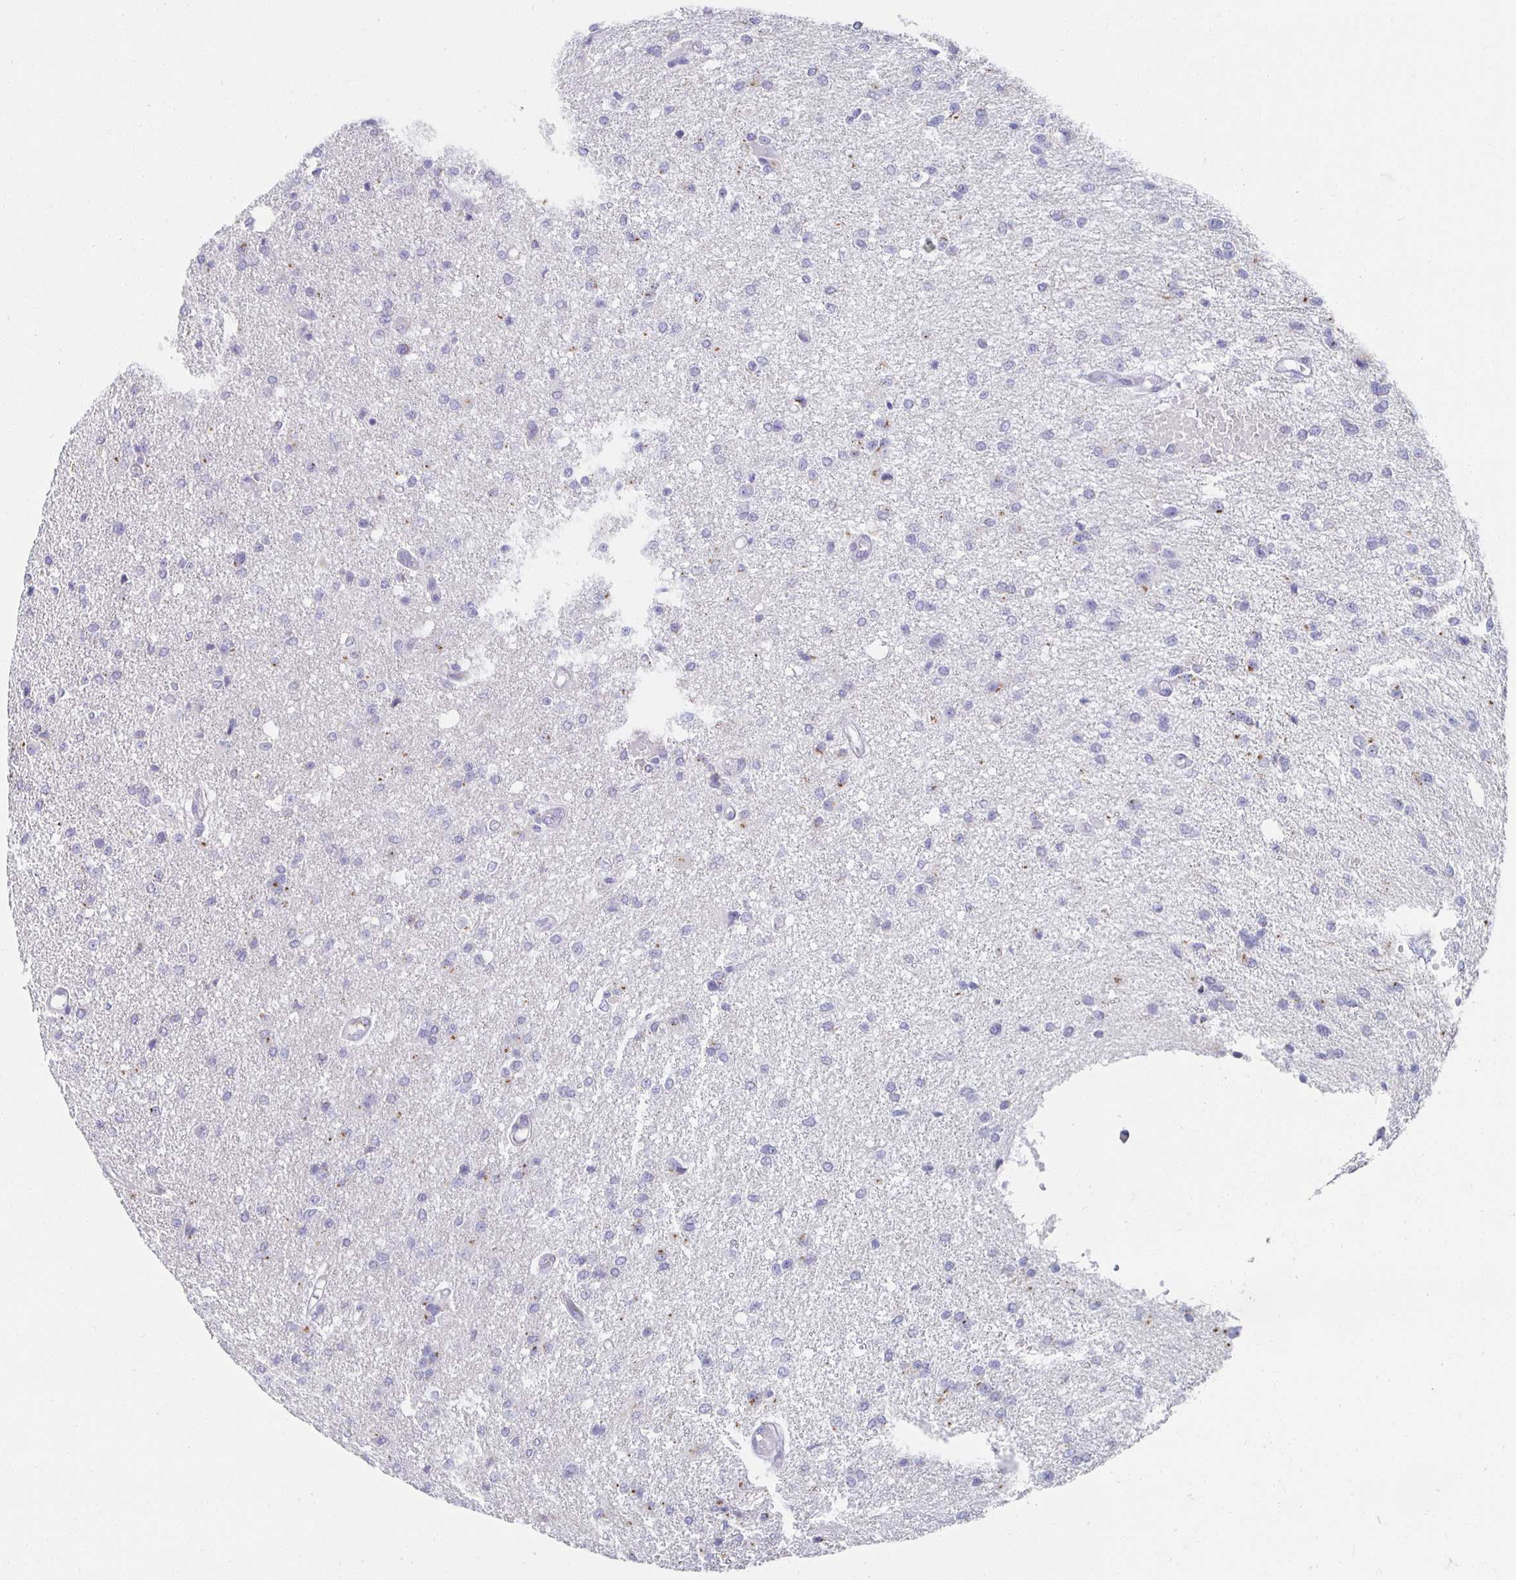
{"staining": {"intensity": "negative", "quantity": "none", "location": "none"}, "tissue": "glioma", "cell_type": "Tumor cells", "image_type": "cancer", "snomed": [{"axis": "morphology", "description": "Glioma, malignant, Low grade"}, {"axis": "topography", "description": "Brain"}], "caption": "IHC of glioma shows no positivity in tumor cells.", "gene": "TEX44", "patient": {"sex": "male", "age": 26}}